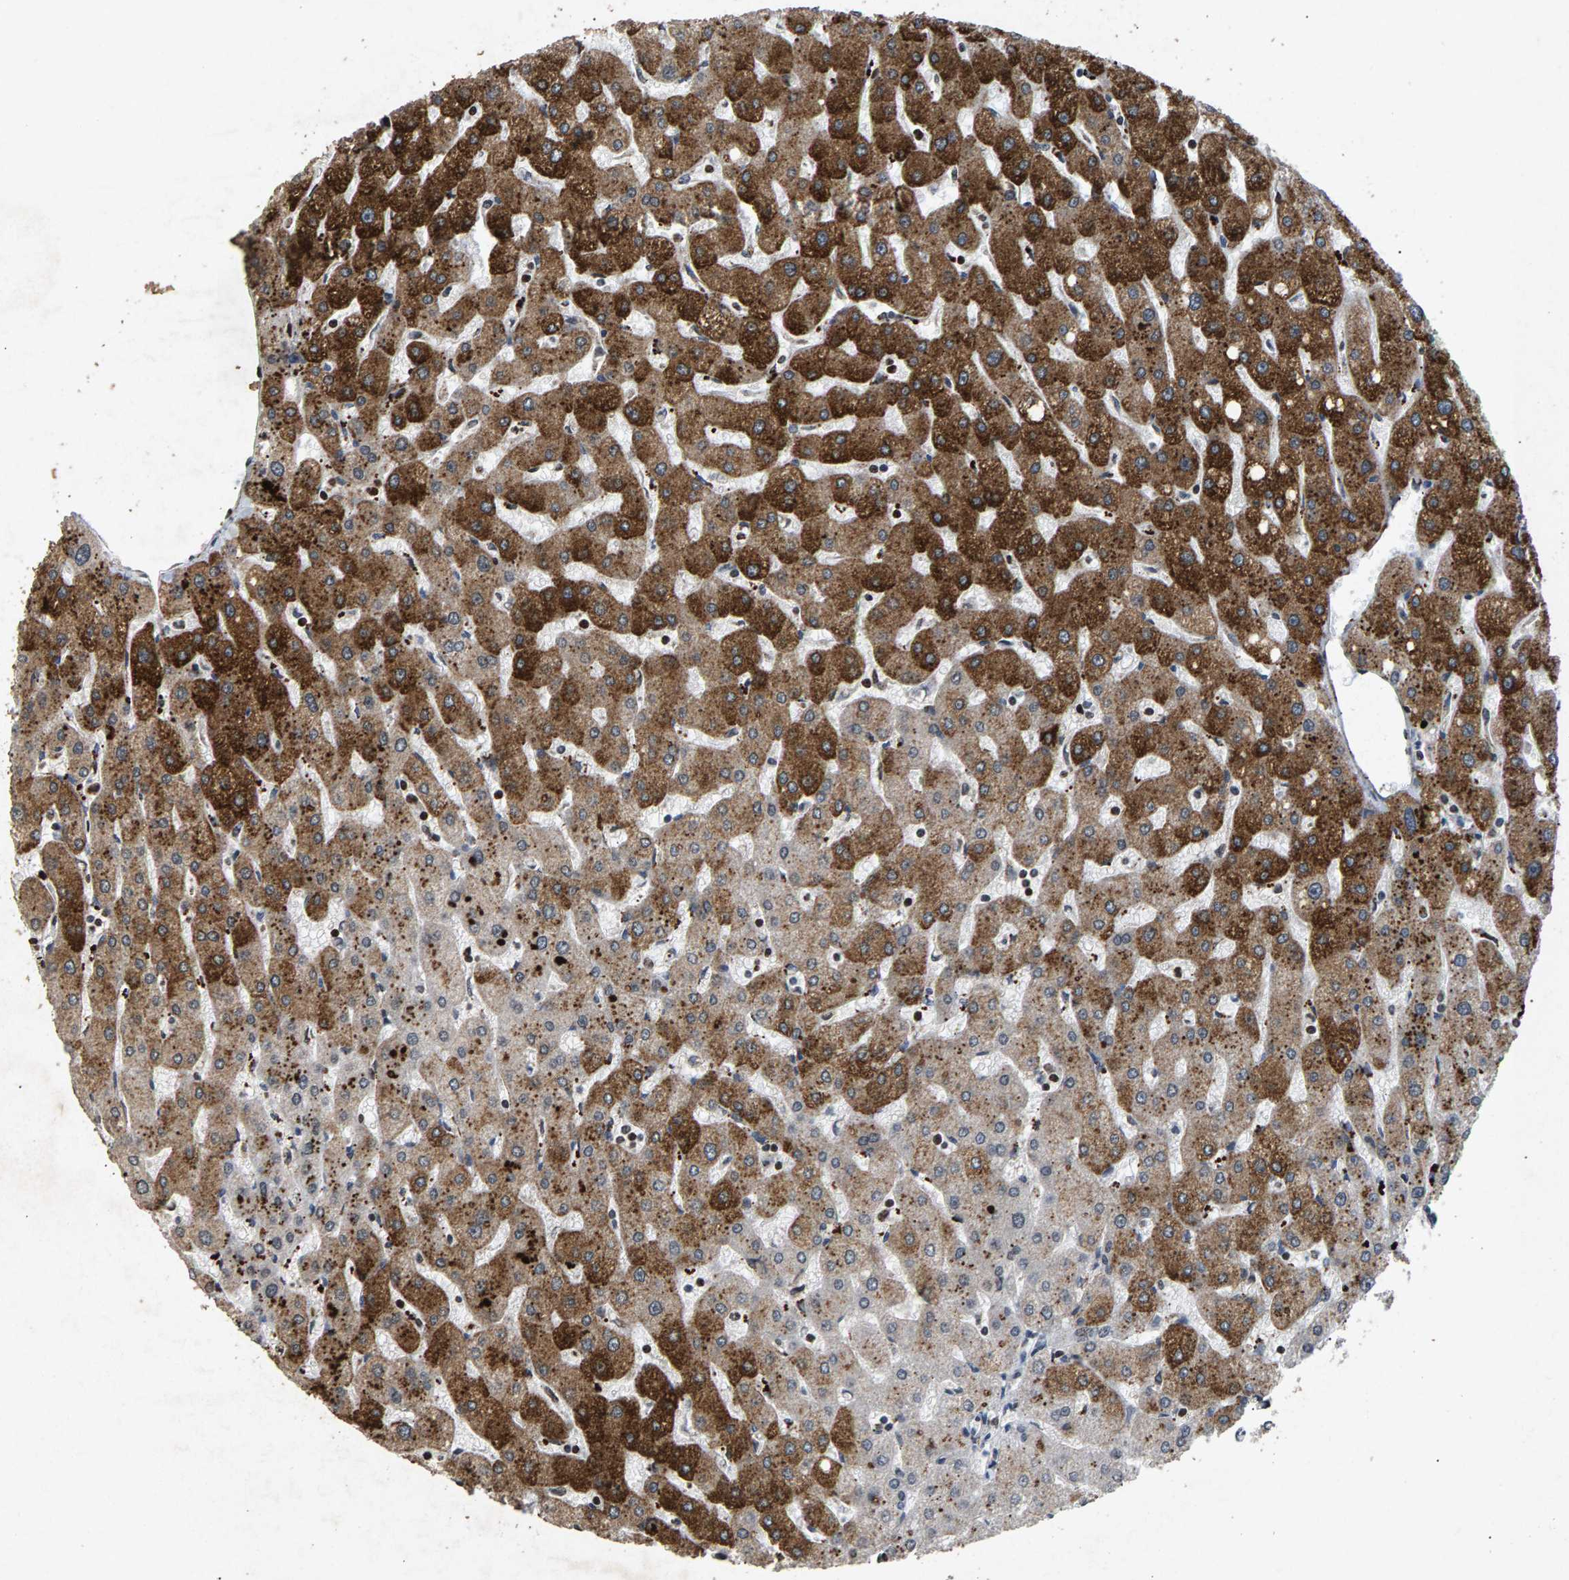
{"staining": {"intensity": "negative", "quantity": "none", "location": "none"}, "tissue": "liver", "cell_type": "Cholangiocytes", "image_type": "normal", "snomed": [{"axis": "morphology", "description": "Normal tissue, NOS"}, {"axis": "topography", "description": "Liver"}], "caption": "High magnification brightfield microscopy of benign liver stained with DAB (brown) and counterstained with hematoxylin (blue): cholangiocytes show no significant positivity.", "gene": "ZPR1", "patient": {"sex": "male", "age": 67}}